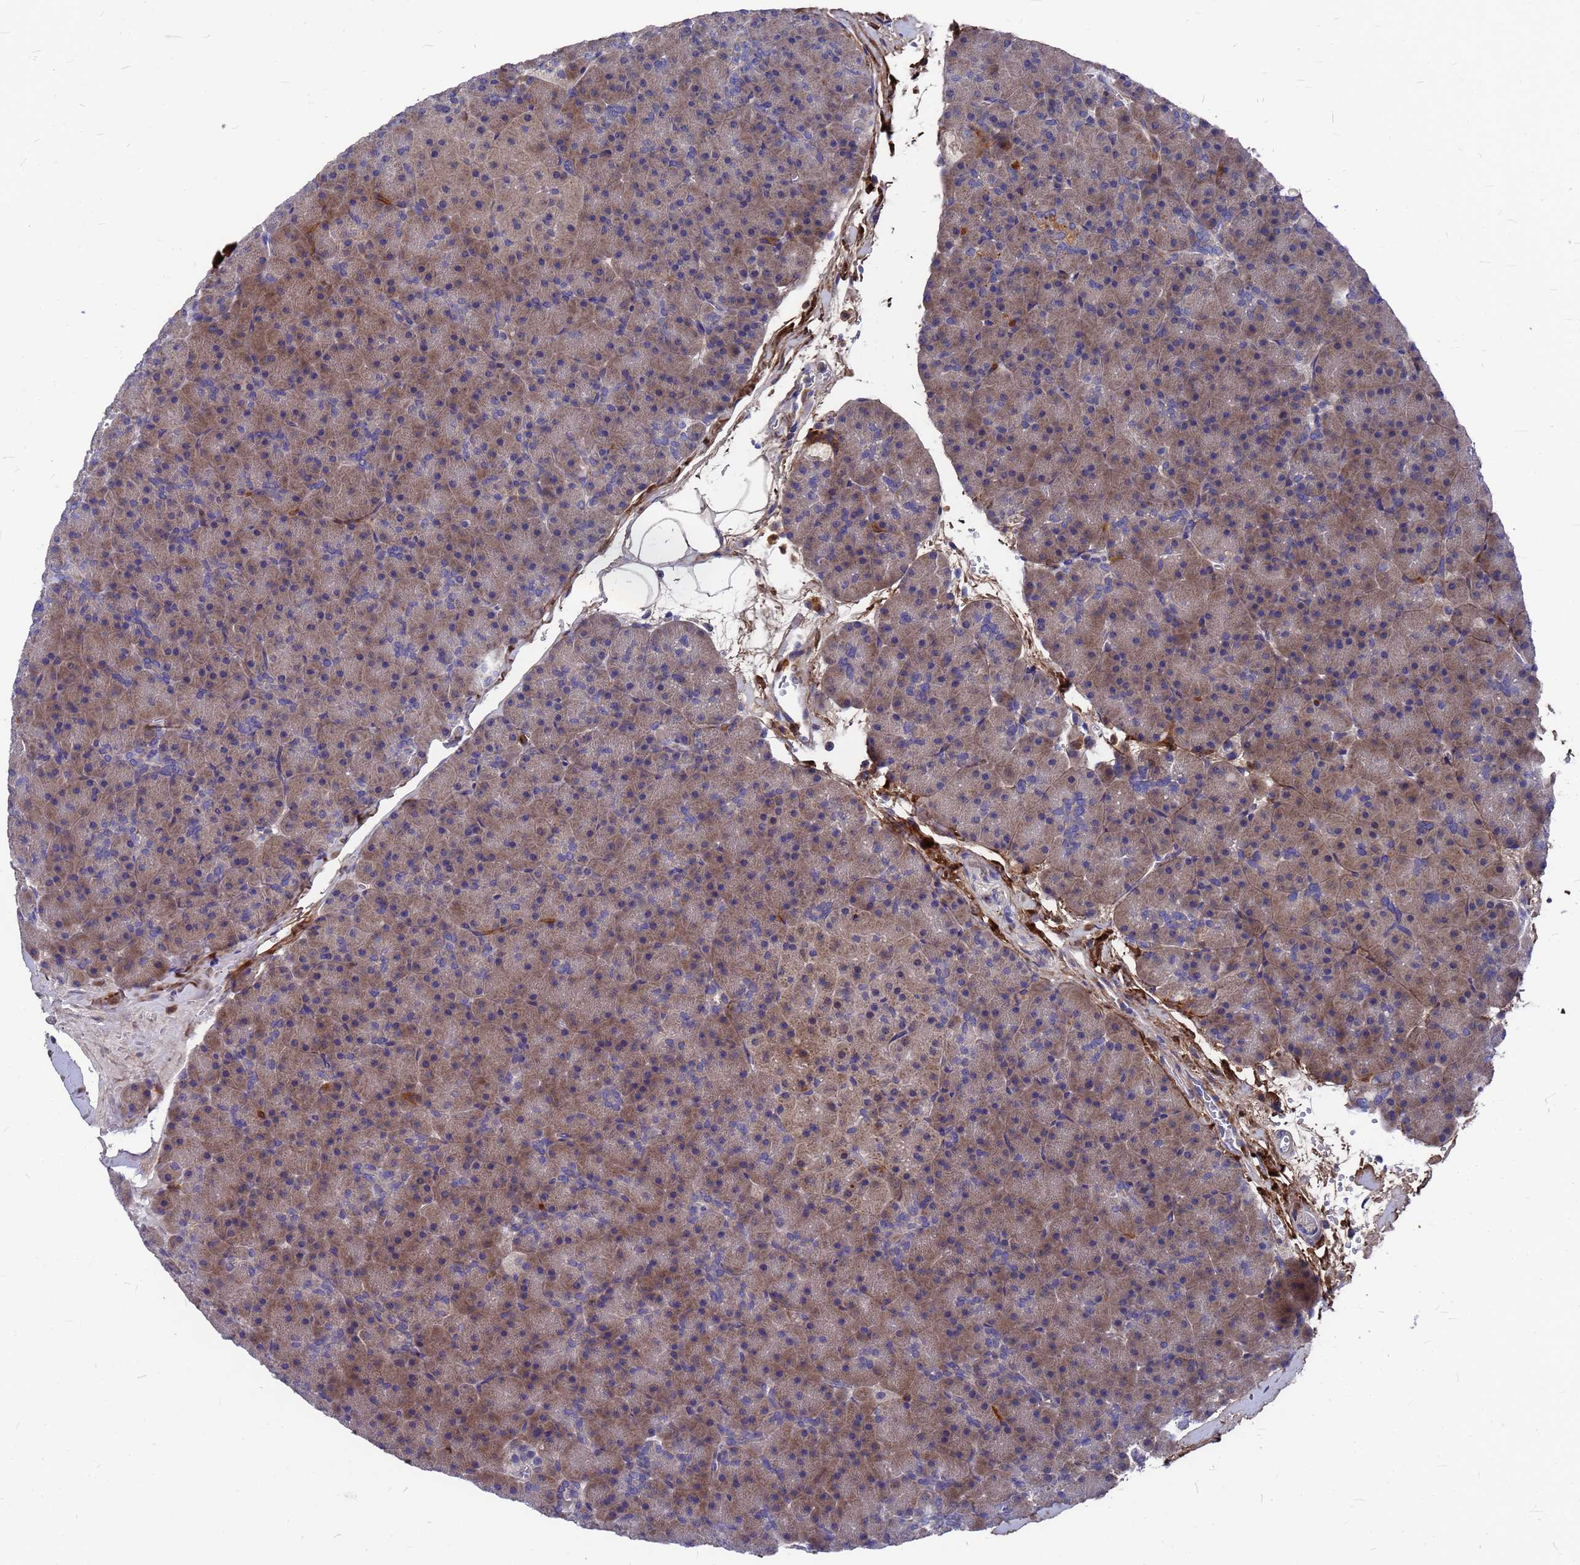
{"staining": {"intensity": "moderate", "quantity": "25%-75%", "location": "cytoplasmic/membranous"}, "tissue": "pancreas", "cell_type": "Exocrine glandular cells", "image_type": "normal", "snomed": [{"axis": "morphology", "description": "Normal tissue, NOS"}, {"axis": "topography", "description": "Pancreas"}], "caption": "About 25%-75% of exocrine glandular cells in unremarkable human pancreas demonstrate moderate cytoplasmic/membranous protein expression as visualized by brown immunohistochemical staining.", "gene": "ZNF717", "patient": {"sex": "male", "age": 36}}